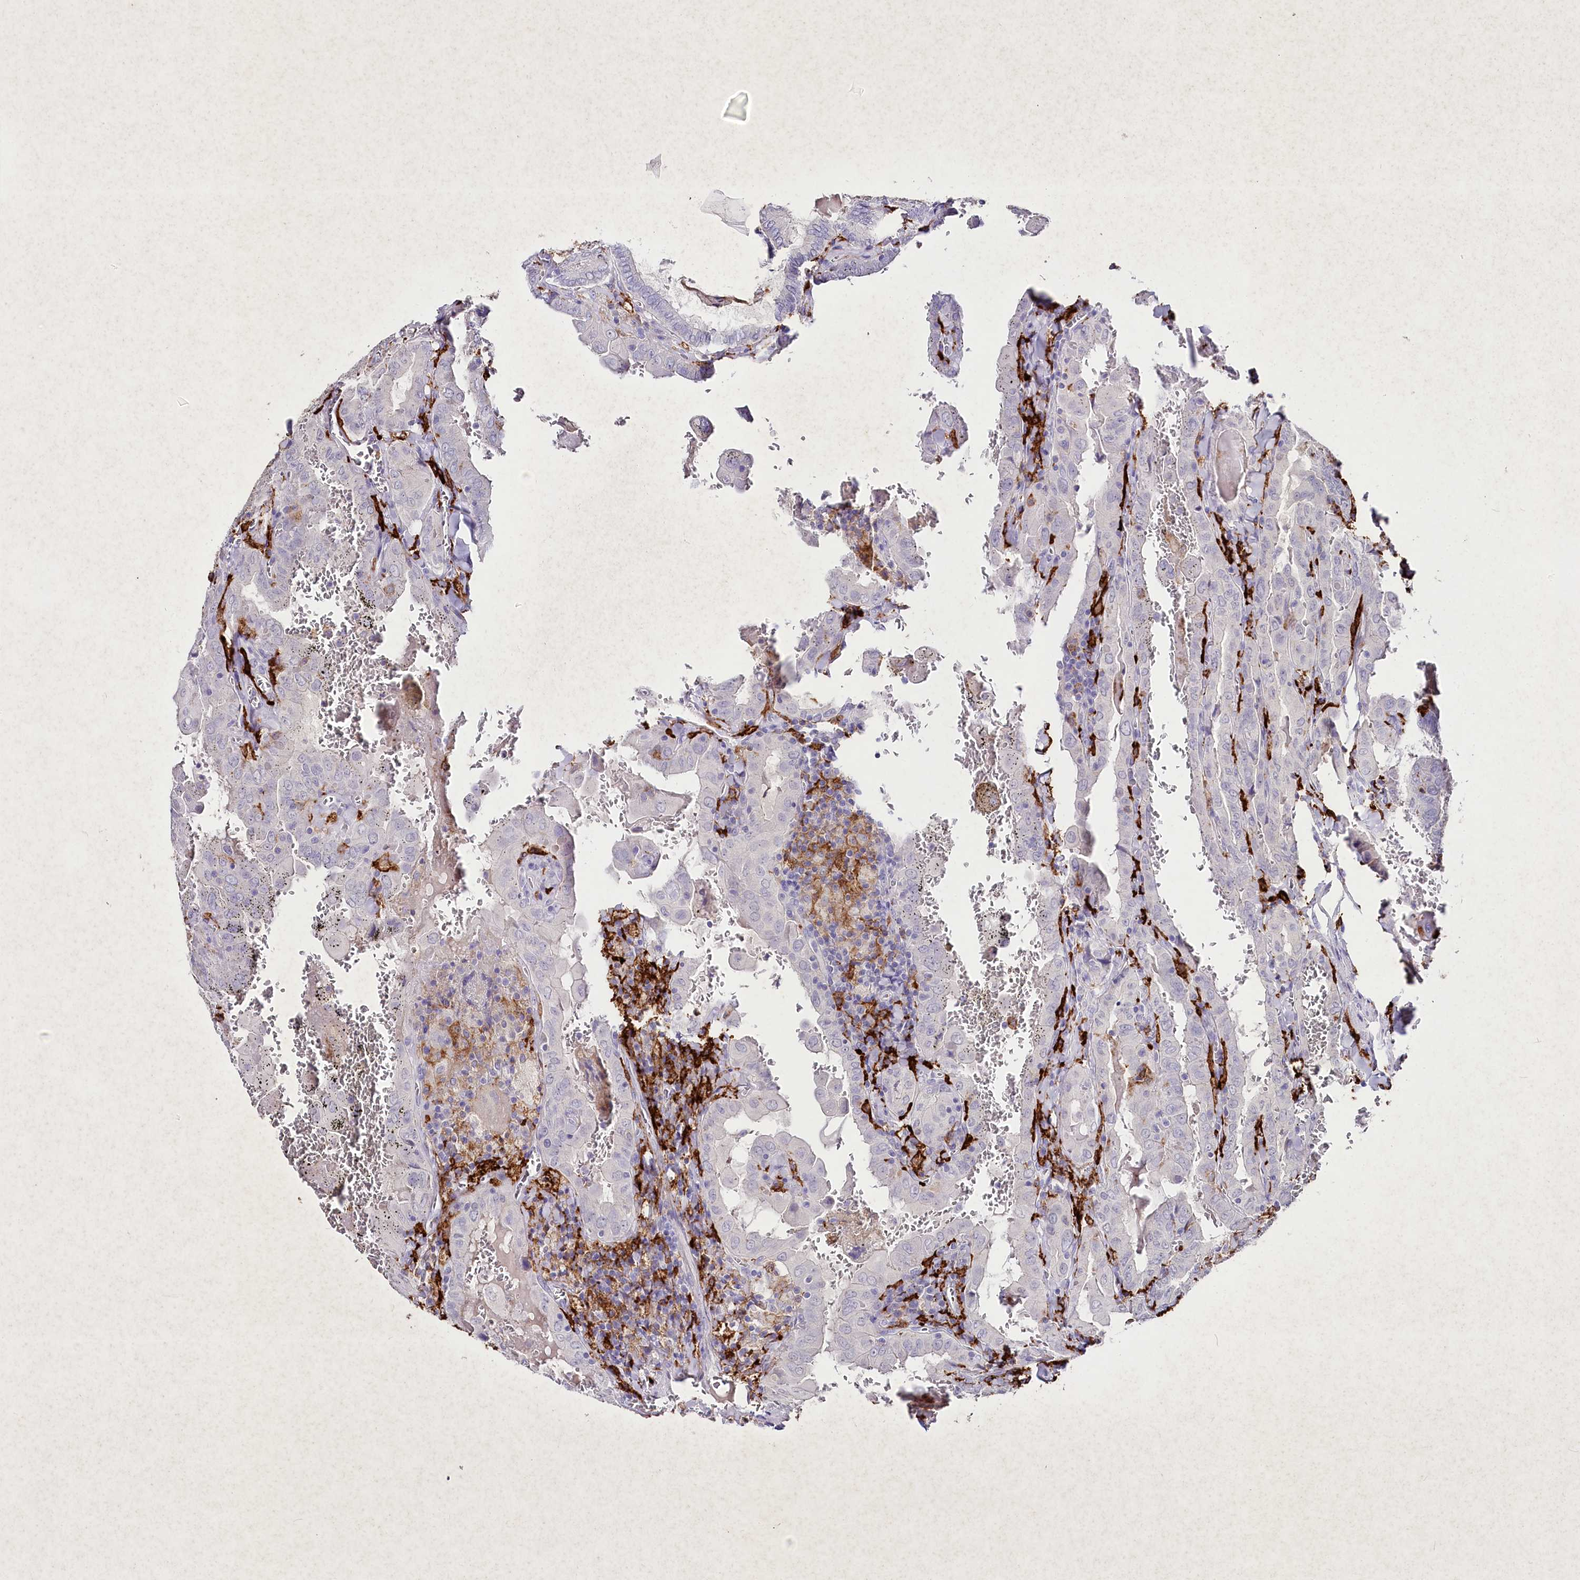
{"staining": {"intensity": "negative", "quantity": "none", "location": "none"}, "tissue": "thyroid cancer", "cell_type": "Tumor cells", "image_type": "cancer", "snomed": [{"axis": "morphology", "description": "Papillary adenocarcinoma, NOS"}, {"axis": "topography", "description": "Thyroid gland"}], "caption": "Immunohistochemistry (IHC) of human papillary adenocarcinoma (thyroid) reveals no staining in tumor cells. (DAB (3,3'-diaminobenzidine) immunohistochemistry, high magnification).", "gene": "CLEC4M", "patient": {"sex": "female", "age": 72}}